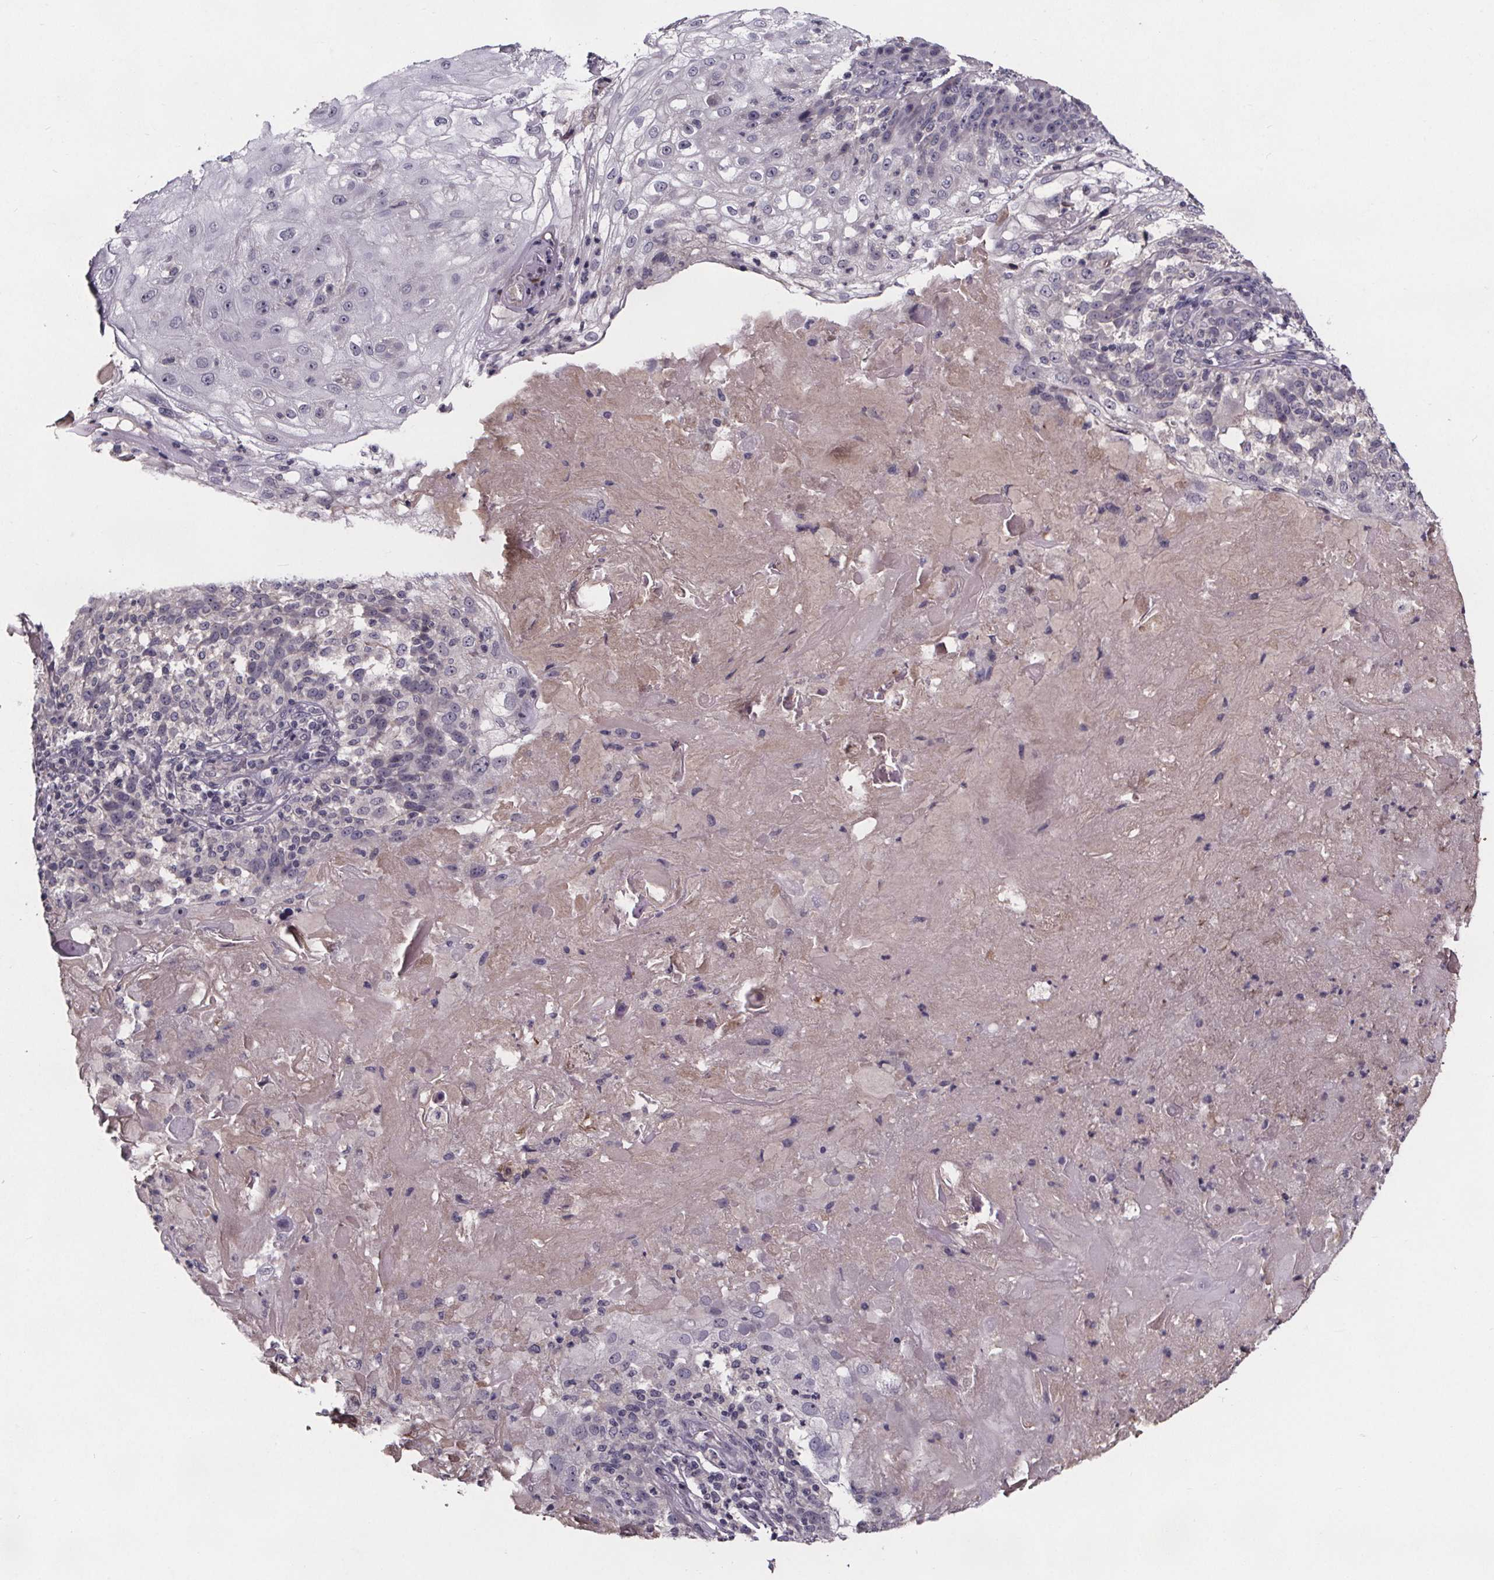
{"staining": {"intensity": "negative", "quantity": "none", "location": "none"}, "tissue": "skin cancer", "cell_type": "Tumor cells", "image_type": "cancer", "snomed": [{"axis": "morphology", "description": "Normal tissue, NOS"}, {"axis": "morphology", "description": "Squamous cell carcinoma, NOS"}, {"axis": "topography", "description": "Skin"}], "caption": "This is an IHC histopathology image of skin cancer. There is no staining in tumor cells.", "gene": "NPHP4", "patient": {"sex": "female", "age": 83}}